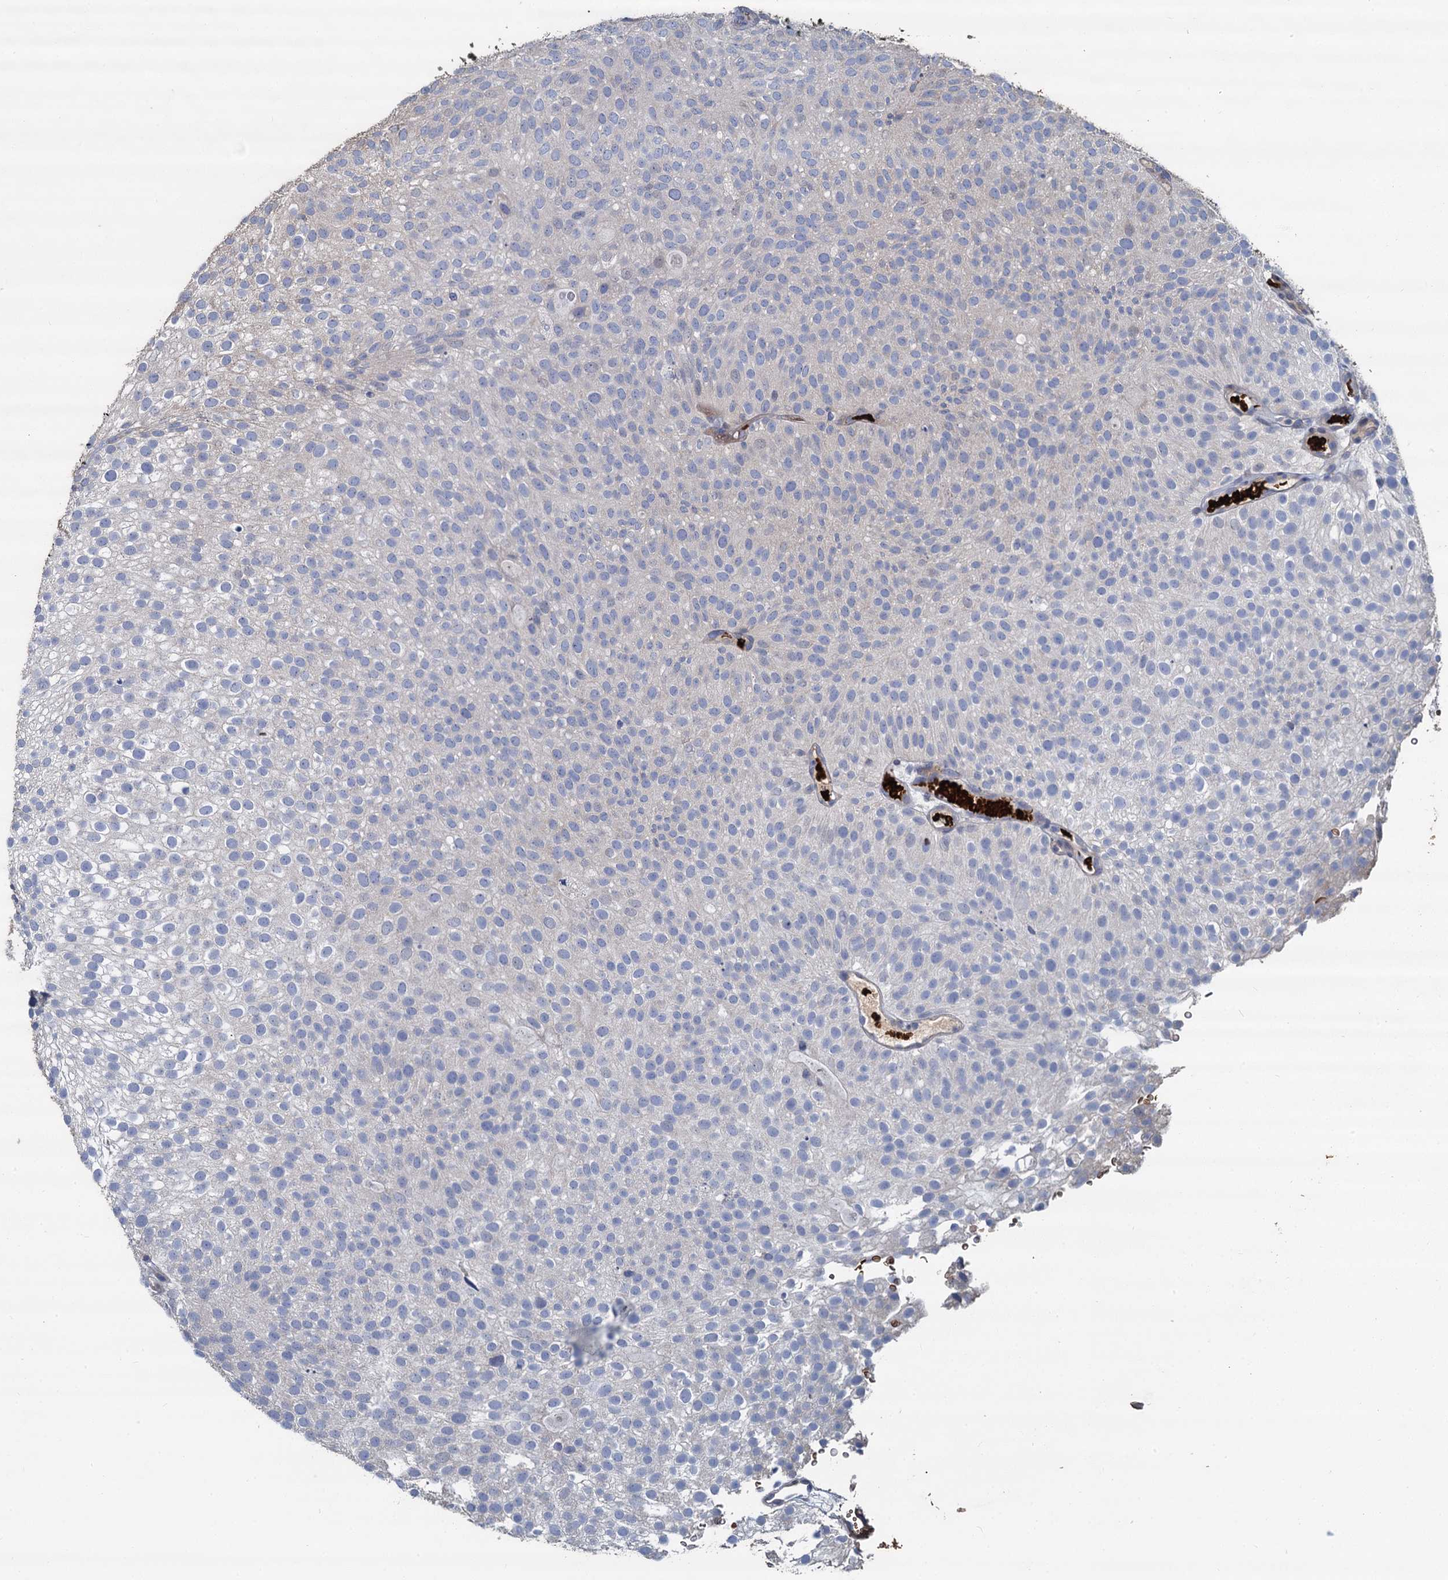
{"staining": {"intensity": "negative", "quantity": "none", "location": "none"}, "tissue": "urothelial cancer", "cell_type": "Tumor cells", "image_type": "cancer", "snomed": [{"axis": "morphology", "description": "Urothelial carcinoma, Low grade"}, {"axis": "topography", "description": "Urinary bladder"}], "caption": "Immunohistochemical staining of urothelial carcinoma (low-grade) shows no significant positivity in tumor cells.", "gene": "TCTN2", "patient": {"sex": "male", "age": 78}}